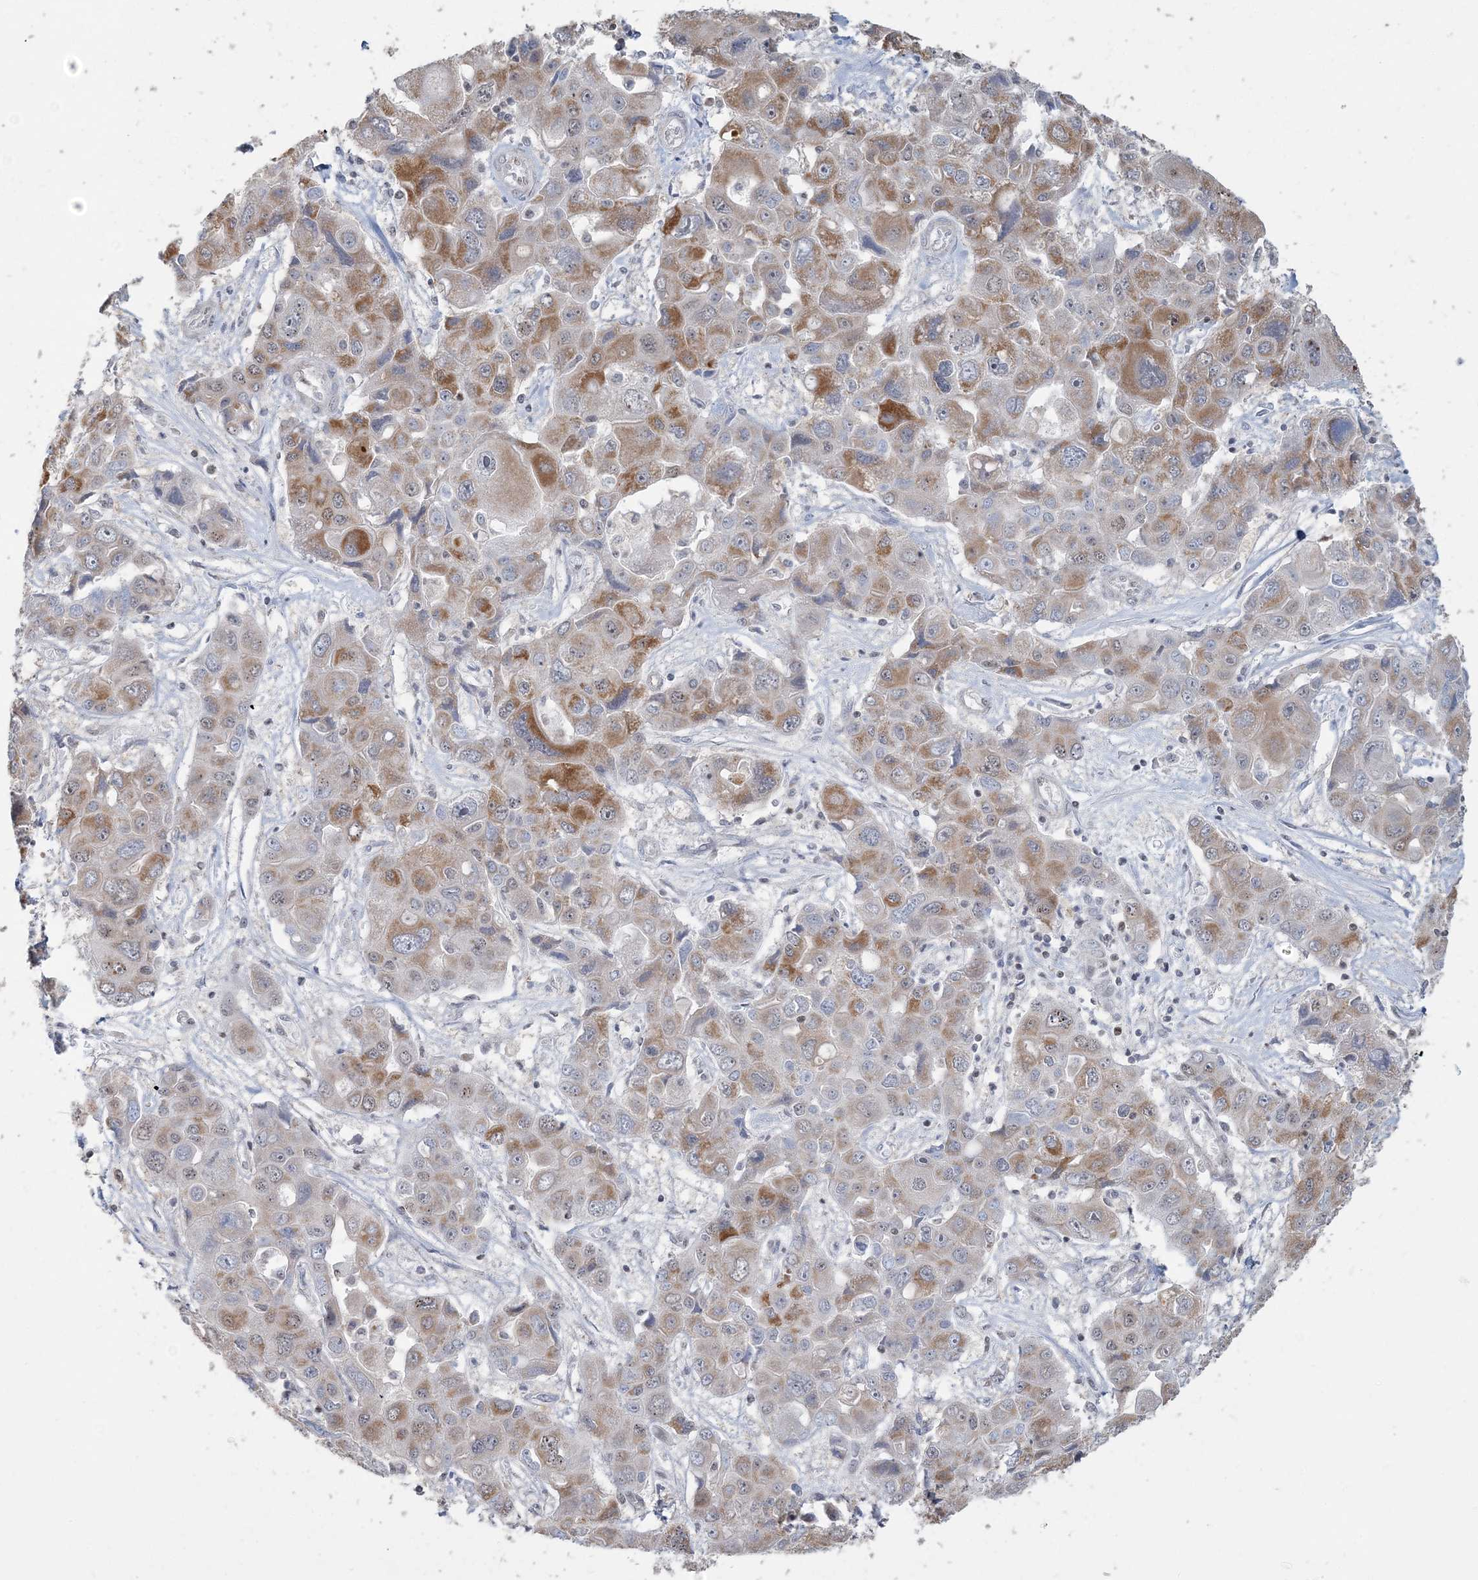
{"staining": {"intensity": "moderate", "quantity": "25%-75%", "location": "cytoplasmic/membranous,nuclear"}, "tissue": "liver cancer", "cell_type": "Tumor cells", "image_type": "cancer", "snomed": [{"axis": "morphology", "description": "Cholangiocarcinoma"}, {"axis": "topography", "description": "Liver"}], "caption": "Immunohistochemical staining of human liver cholangiocarcinoma demonstrates moderate cytoplasmic/membranous and nuclear protein expression in about 25%-75% of tumor cells.", "gene": "SUCLG1", "patient": {"sex": "male", "age": 67}}